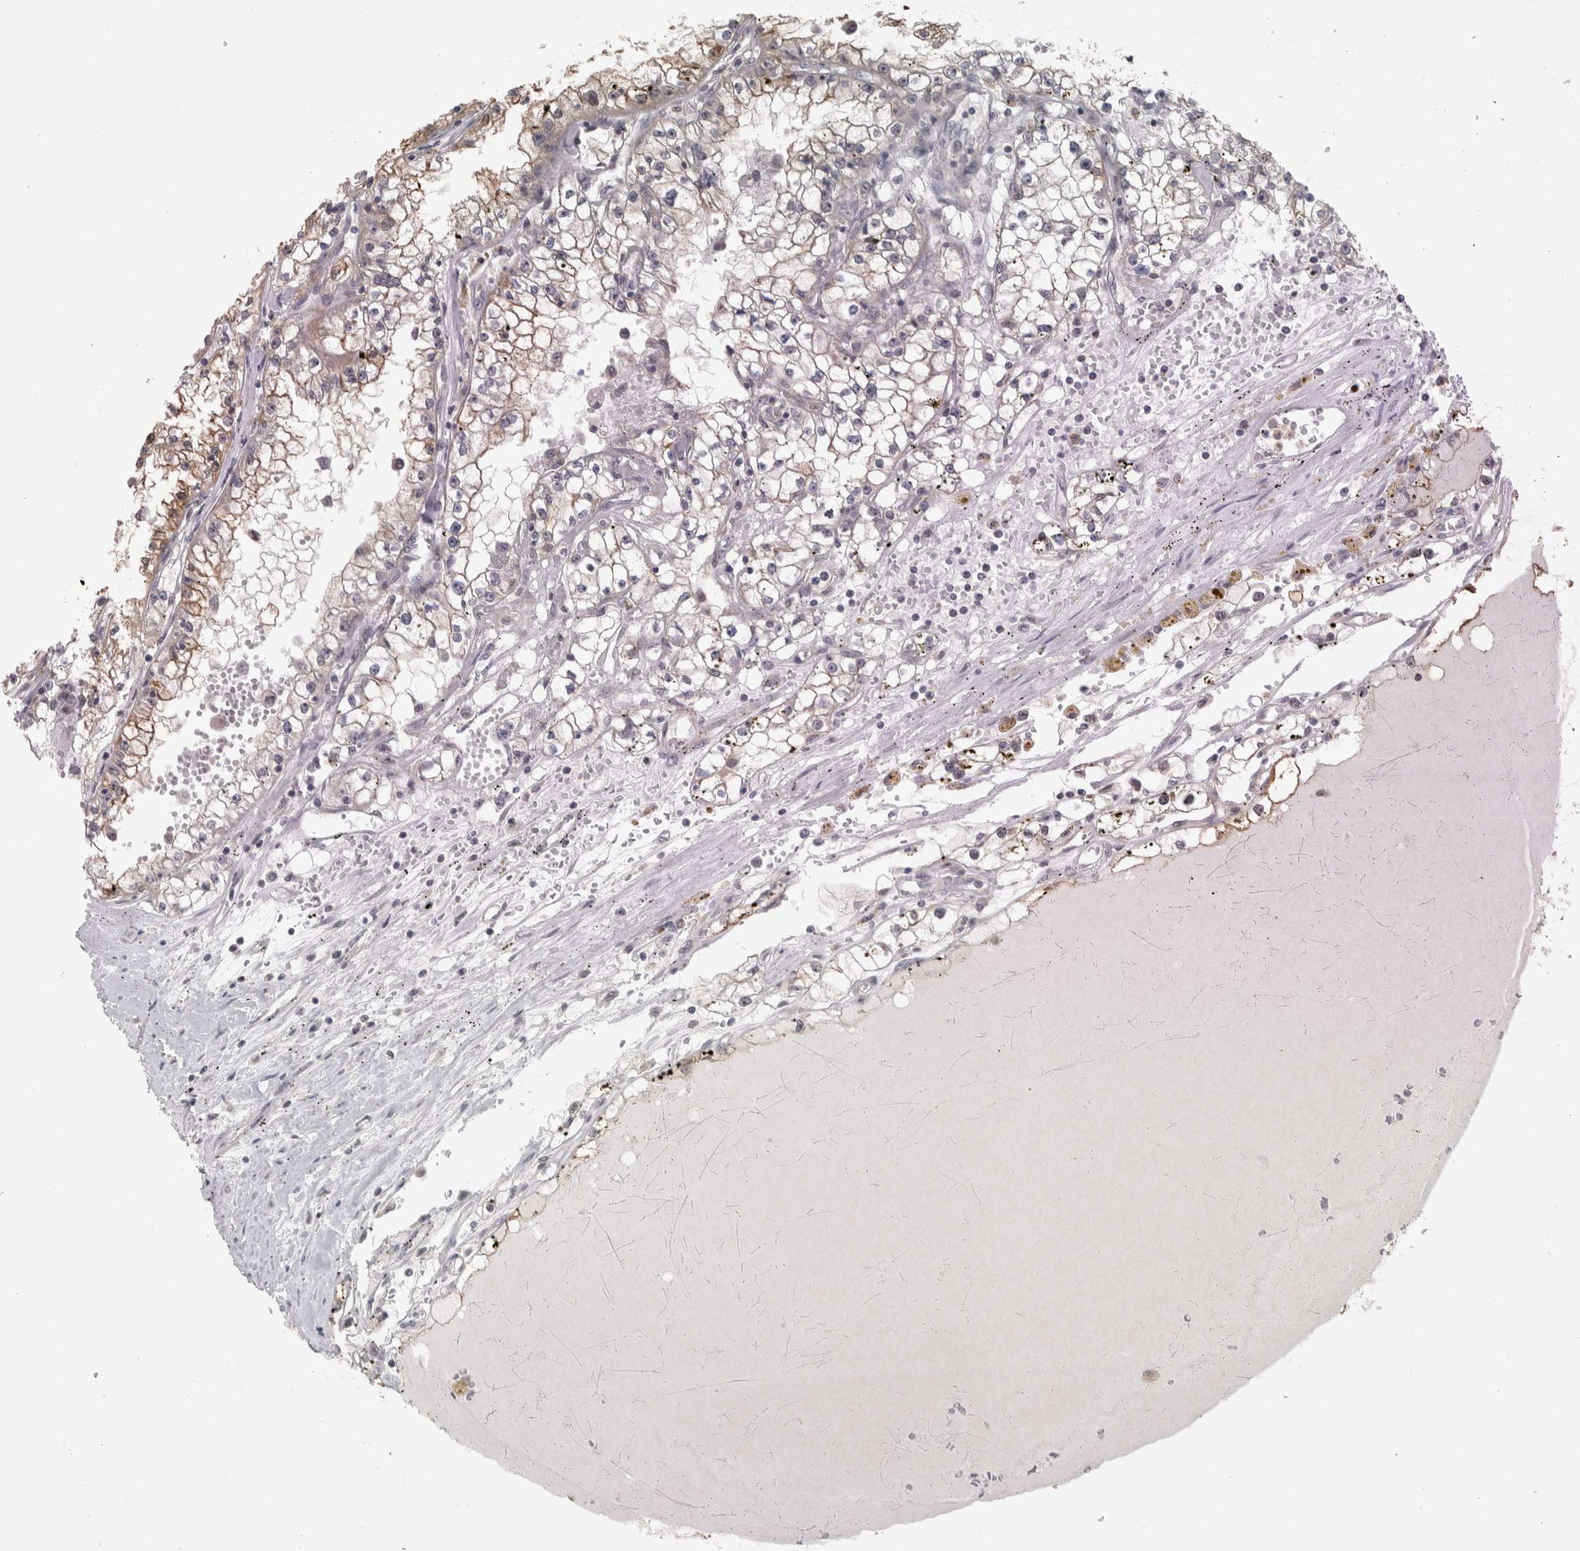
{"staining": {"intensity": "moderate", "quantity": "25%-75%", "location": "cytoplasmic/membranous"}, "tissue": "renal cancer", "cell_type": "Tumor cells", "image_type": "cancer", "snomed": [{"axis": "morphology", "description": "Adenocarcinoma, NOS"}, {"axis": "topography", "description": "Kidney"}], "caption": "Immunohistochemical staining of human adenocarcinoma (renal) demonstrates medium levels of moderate cytoplasmic/membranous protein positivity in approximately 25%-75% of tumor cells.", "gene": "PIGP", "patient": {"sex": "male", "age": 56}}